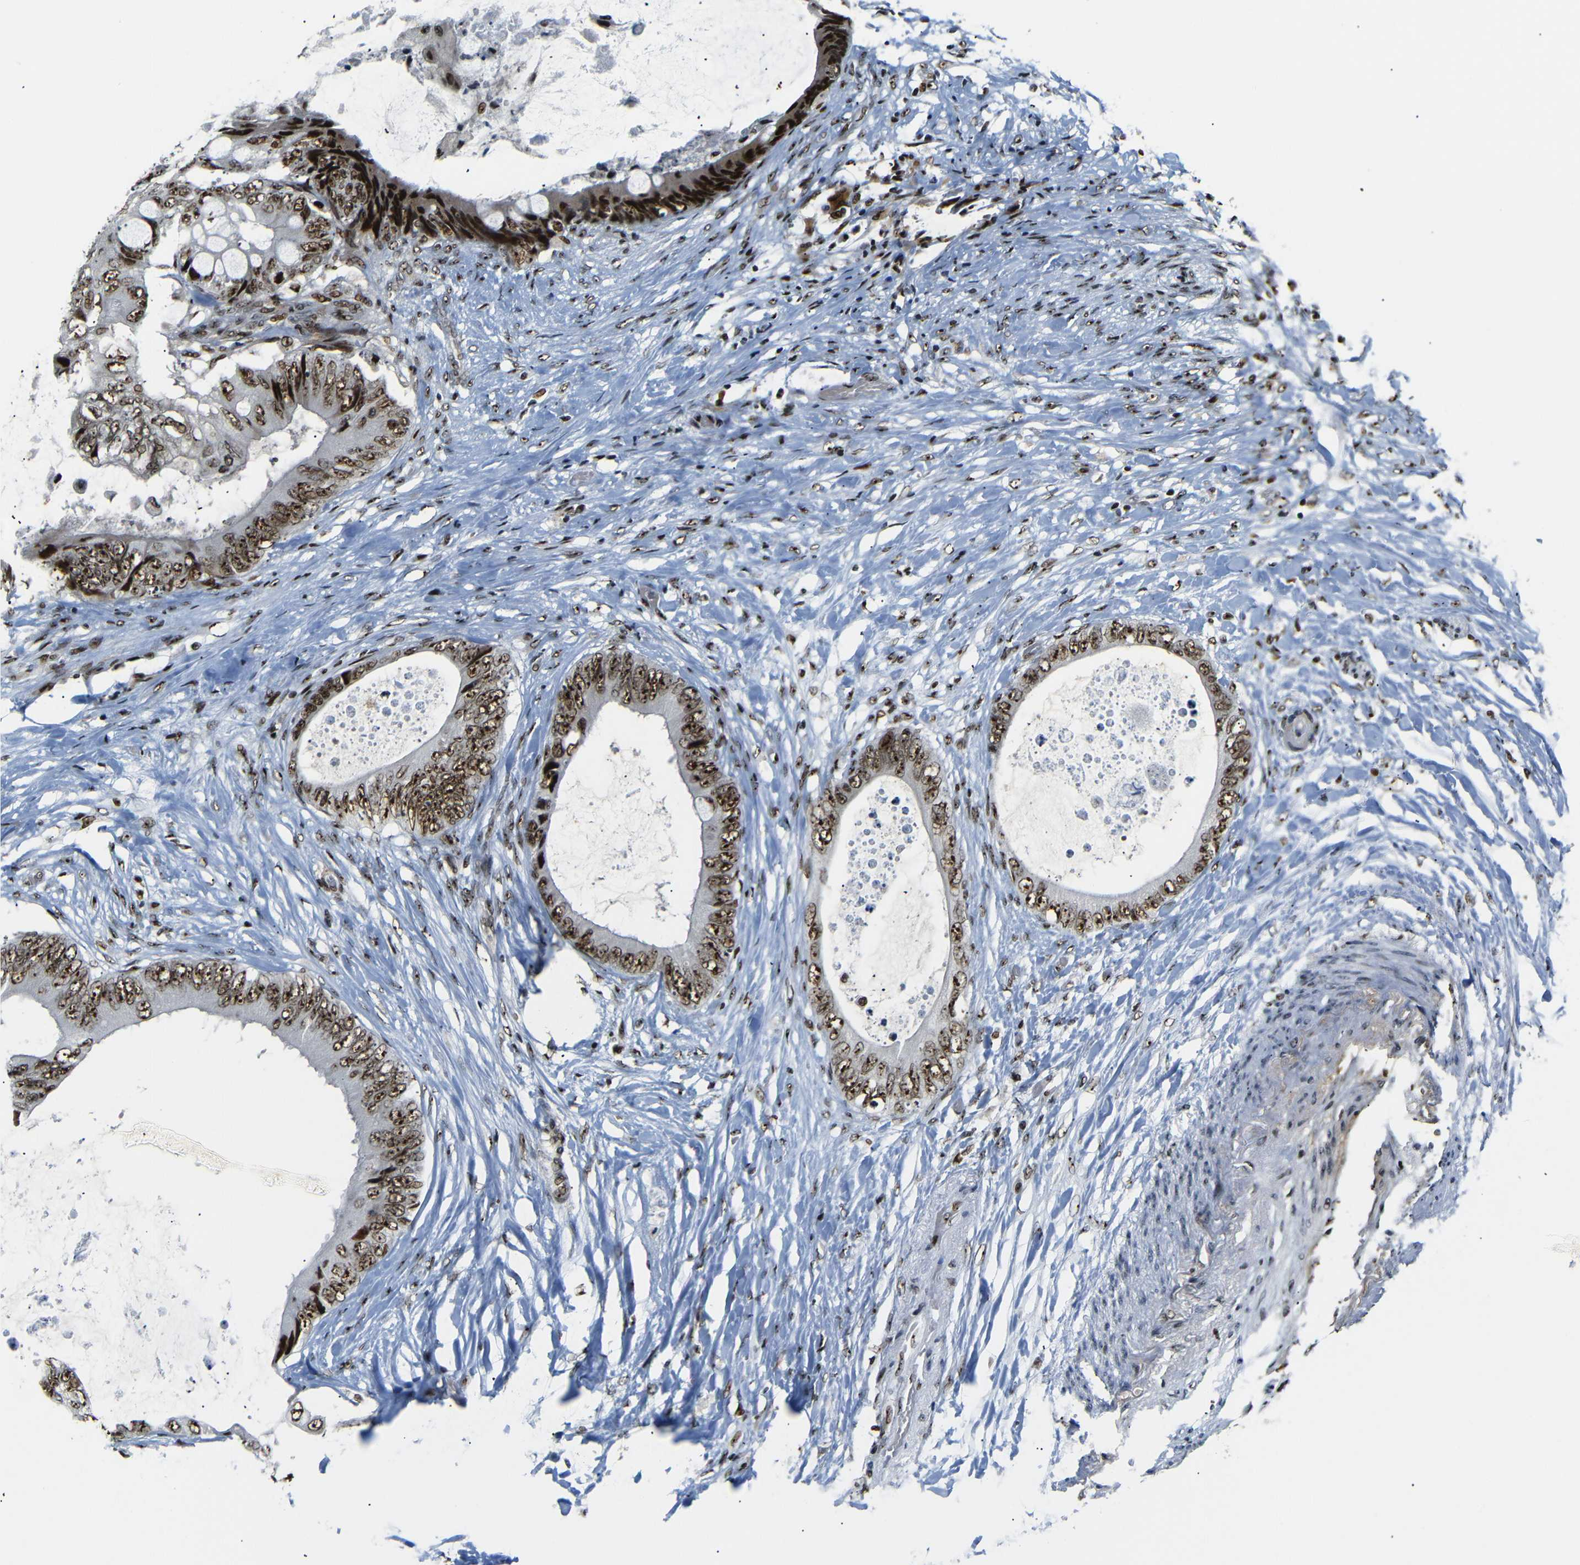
{"staining": {"intensity": "strong", "quantity": ">75%", "location": "nuclear"}, "tissue": "colorectal cancer", "cell_type": "Tumor cells", "image_type": "cancer", "snomed": [{"axis": "morphology", "description": "Normal tissue, NOS"}, {"axis": "morphology", "description": "Adenocarcinoma, NOS"}, {"axis": "topography", "description": "Rectum"}, {"axis": "topography", "description": "Peripheral nerve tissue"}], "caption": "Immunohistochemical staining of colorectal cancer (adenocarcinoma) shows high levels of strong nuclear protein expression in about >75% of tumor cells.", "gene": "SETDB2", "patient": {"sex": "female", "age": 77}}